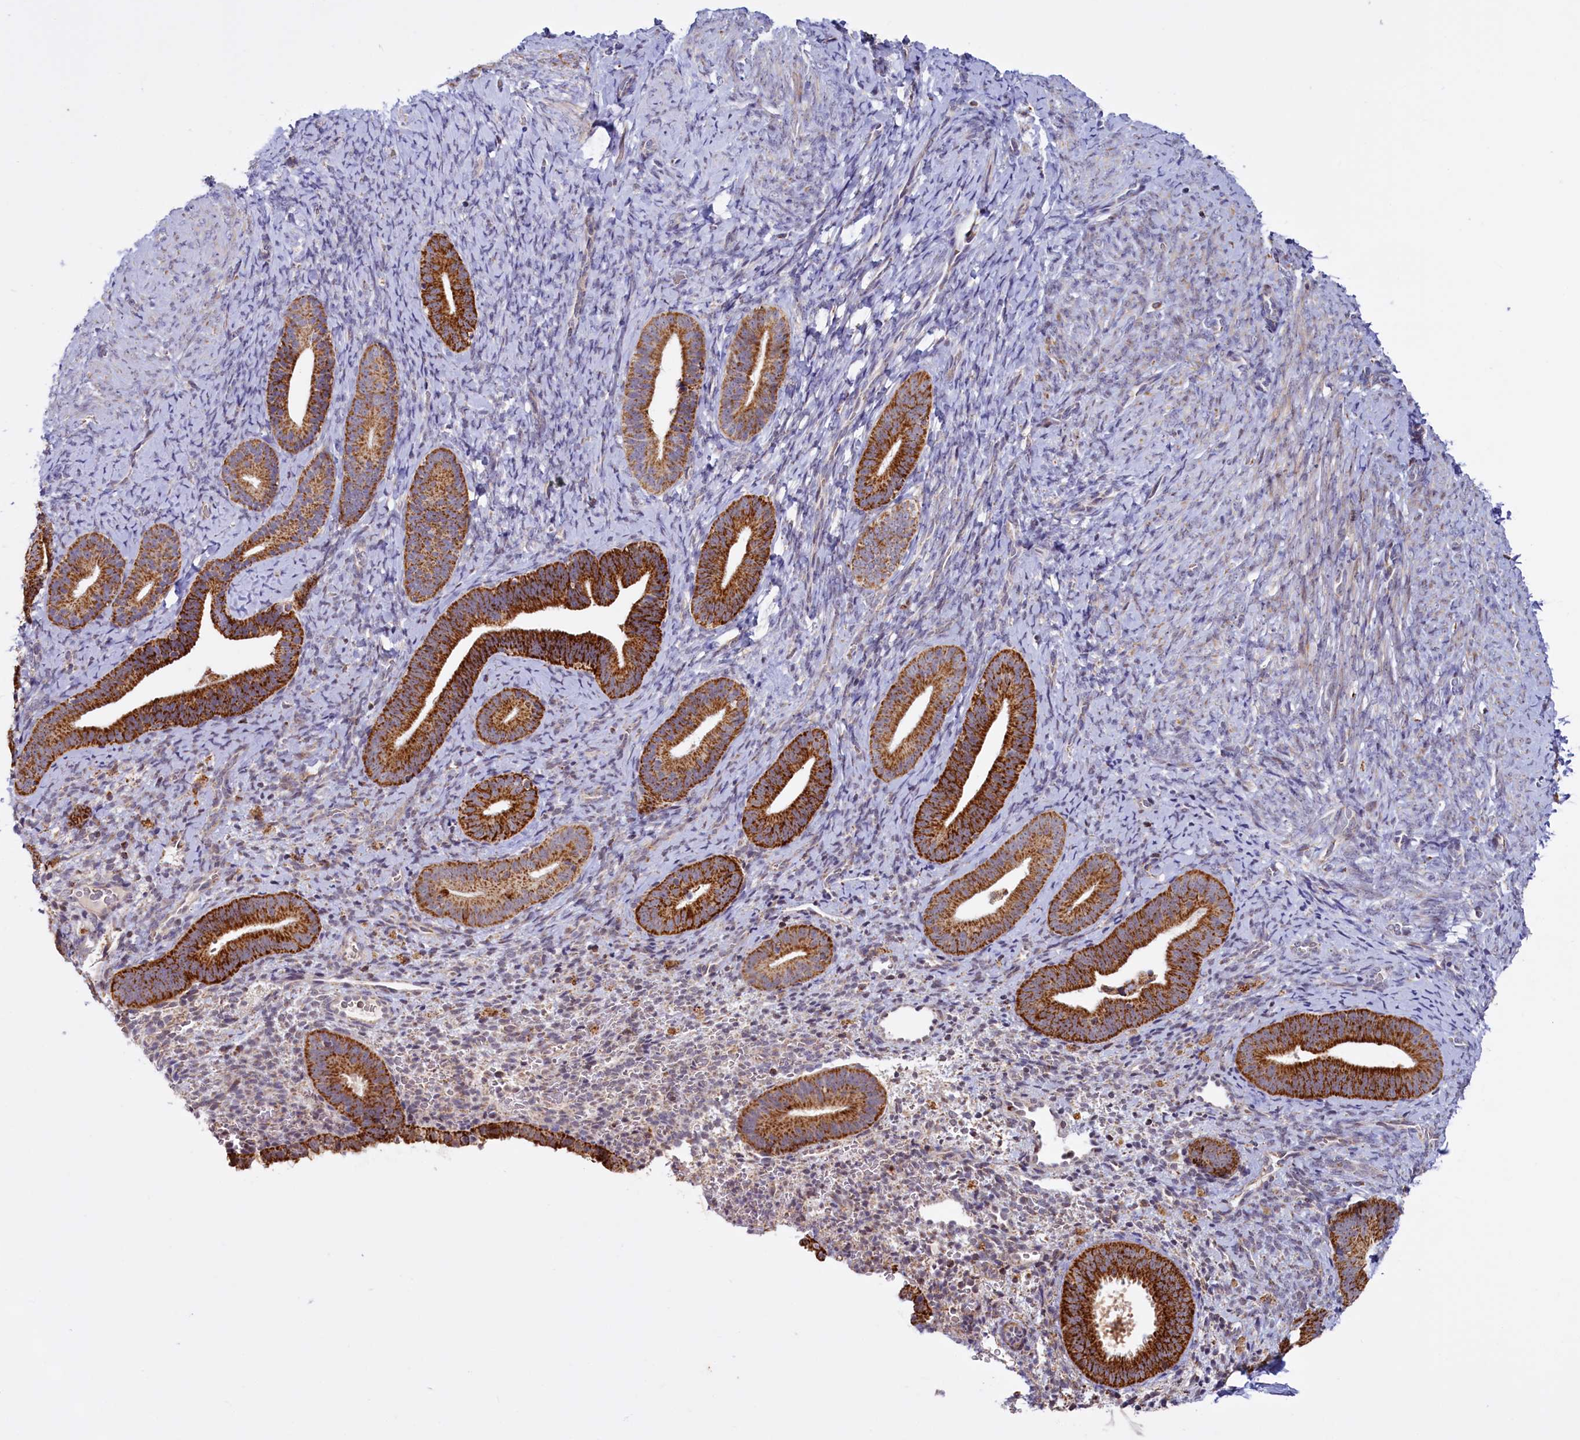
{"staining": {"intensity": "weak", "quantity": "25%-75%", "location": "cytoplasmic/membranous"}, "tissue": "endometrium", "cell_type": "Cells in endometrial stroma", "image_type": "normal", "snomed": [{"axis": "morphology", "description": "Normal tissue, NOS"}, {"axis": "topography", "description": "Endometrium"}], "caption": "A low amount of weak cytoplasmic/membranous expression is identified in approximately 25%-75% of cells in endometrial stroma in normal endometrium.", "gene": "DYNC2H1", "patient": {"sex": "female", "age": 65}}